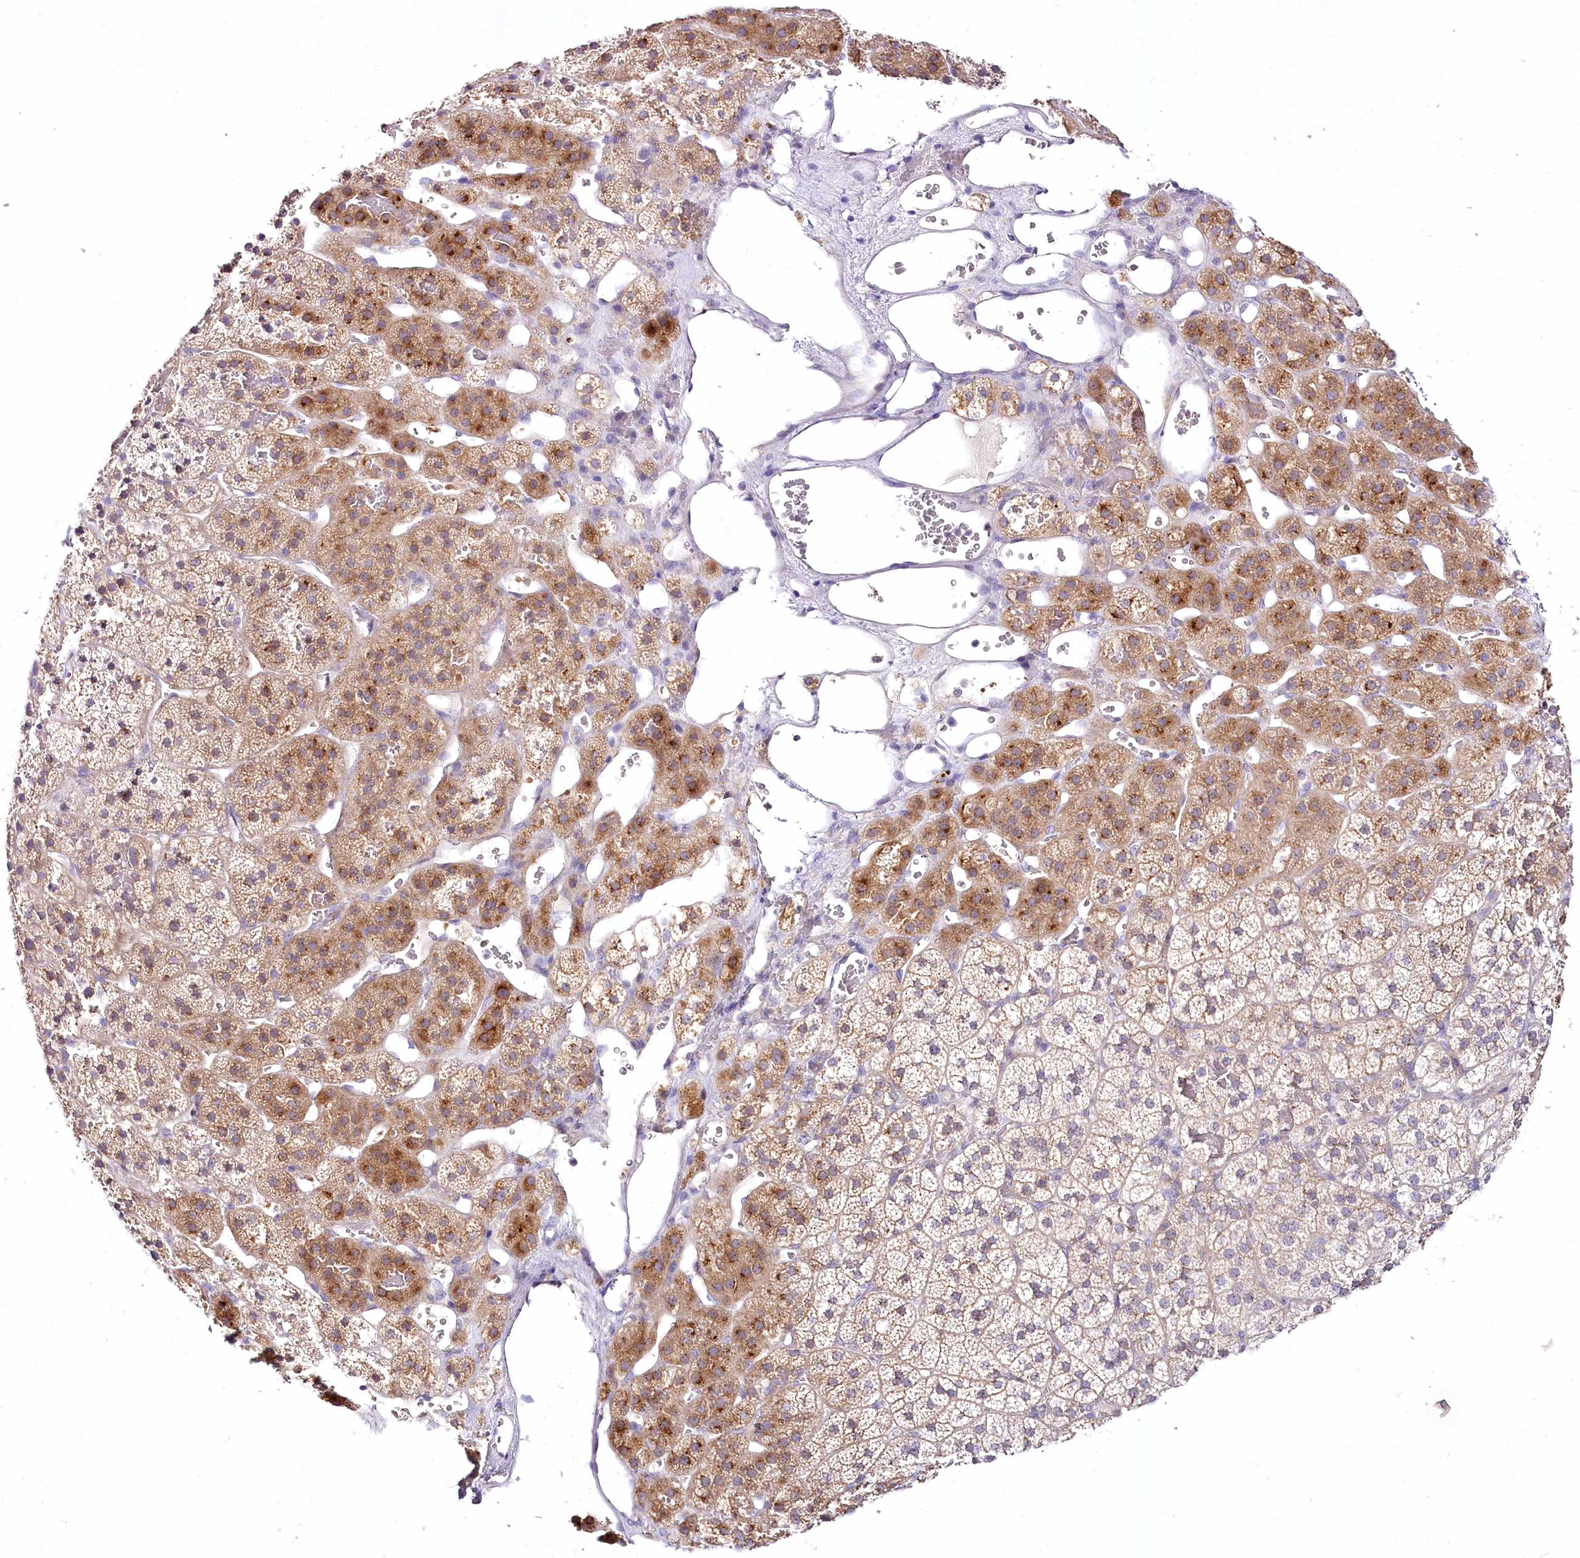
{"staining": {"intensity": "moderate", "quantity": "25%-75%", "location": "cytoplasmic/membranous"}, "tissue": "adrenal gland", "cell_type": "Glandular cells", "image_type": "normal", "snomed": [{"axis": "morphology", "description": "Normal tissue, NOS"}, {"axis": "topography", "description": "Adrenal gland"}], "caption": "Protein positivity by IHC exhibits moderate cytoplasmic/membranous expression in about 25%-75% of glandular cells in unremarkable adrenal gland.", "gene": "VWA5A", "patient": {"sex": "female", "age": 44}}